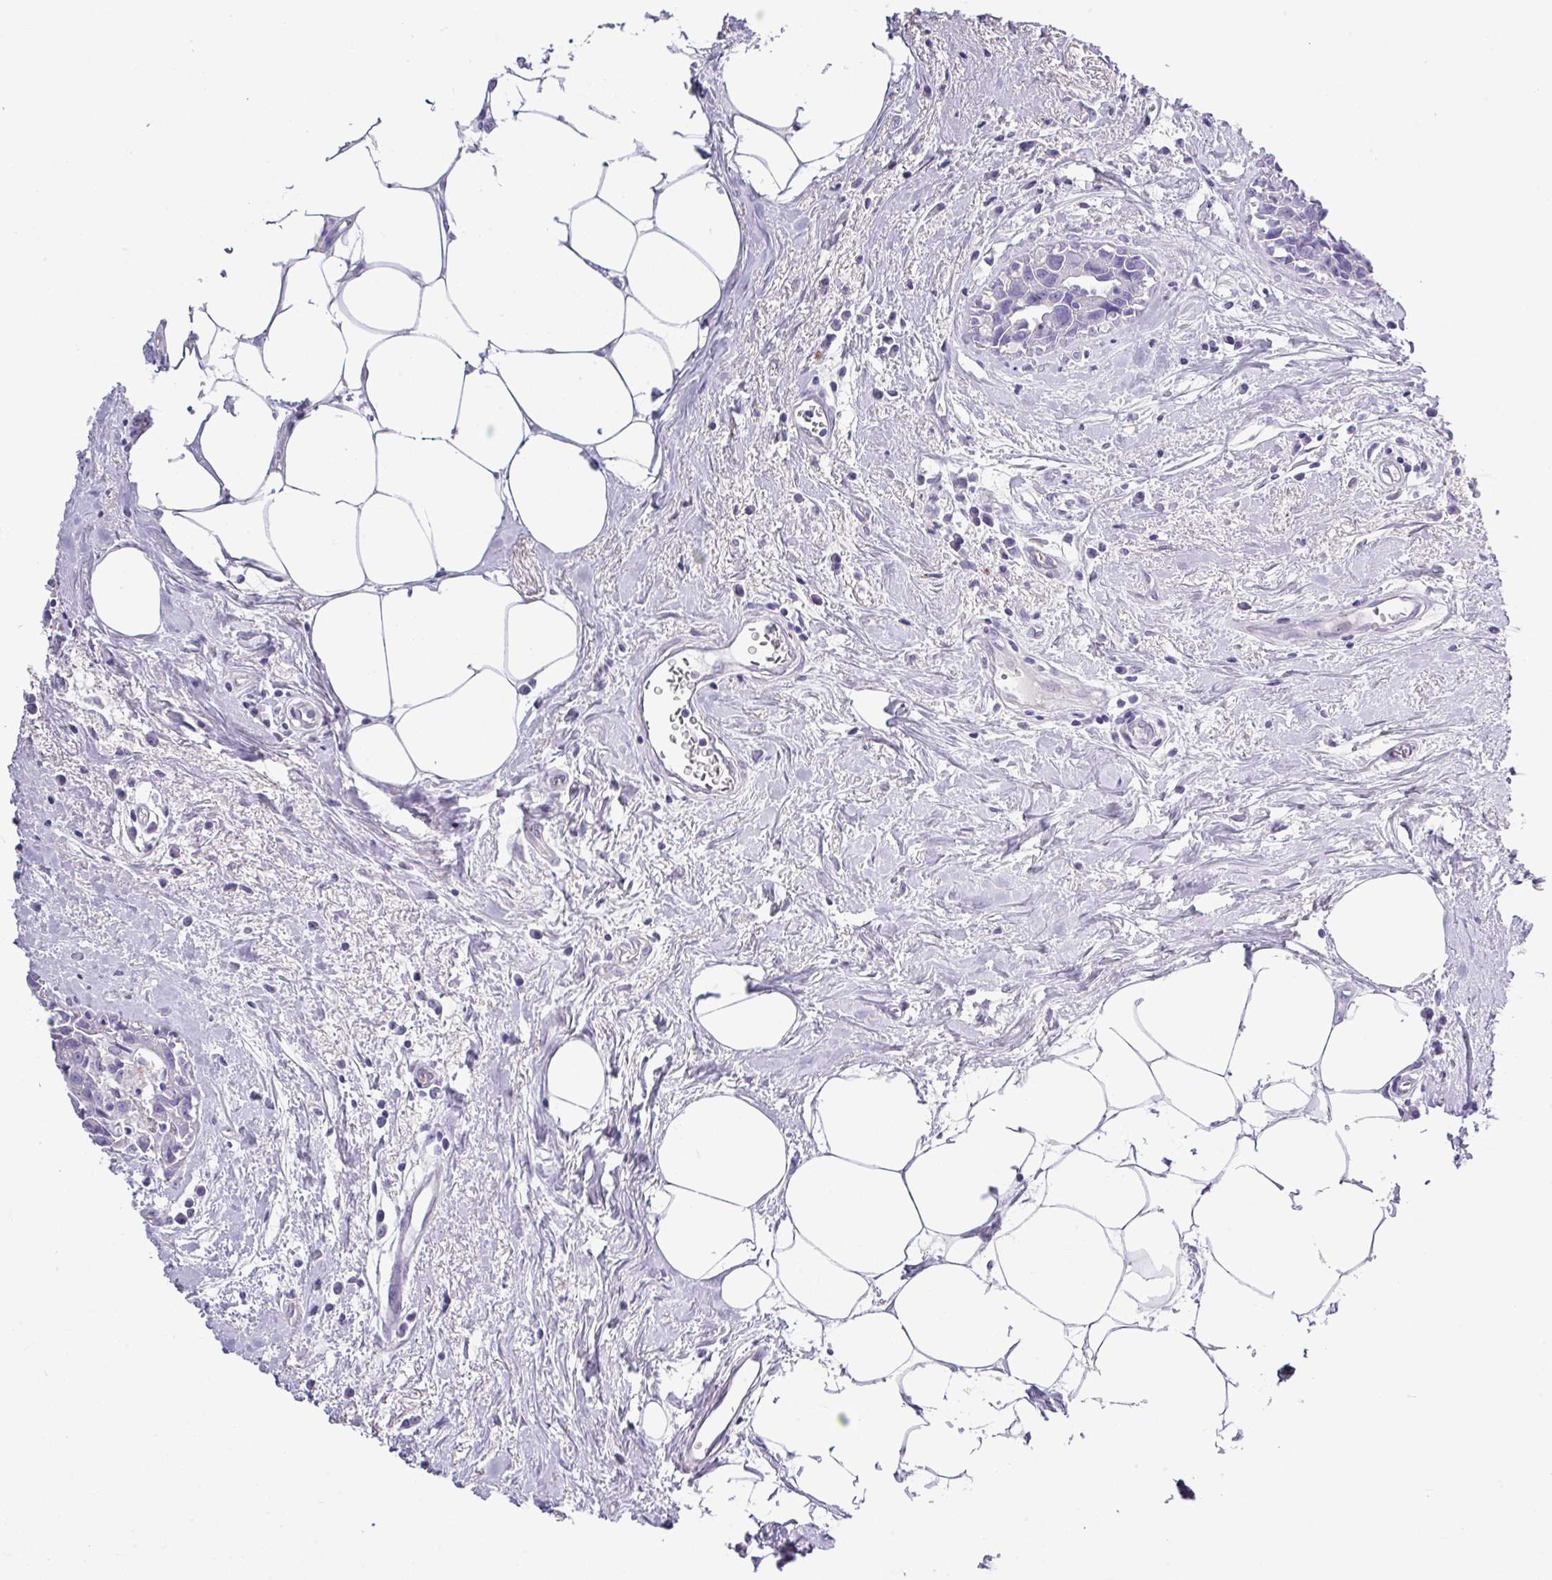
{"staining": {"intensity": "negative", "quantity": "none", "location": "none"}, "tissue": "breast cancer", "cell_type": "Tumor cells", "image_type": "cancer", "snomed": [{"axis": "morphology", "description": "Carcinoma, NOS"}, {"axis": "topography", "description": "Breast"}], "caption": "Breast carcinoma was stained to show a protein in brown. There is no significant staining in tumor cells.", "gene": "ZG16", "patient": {"sex": "female", "age": 60}}